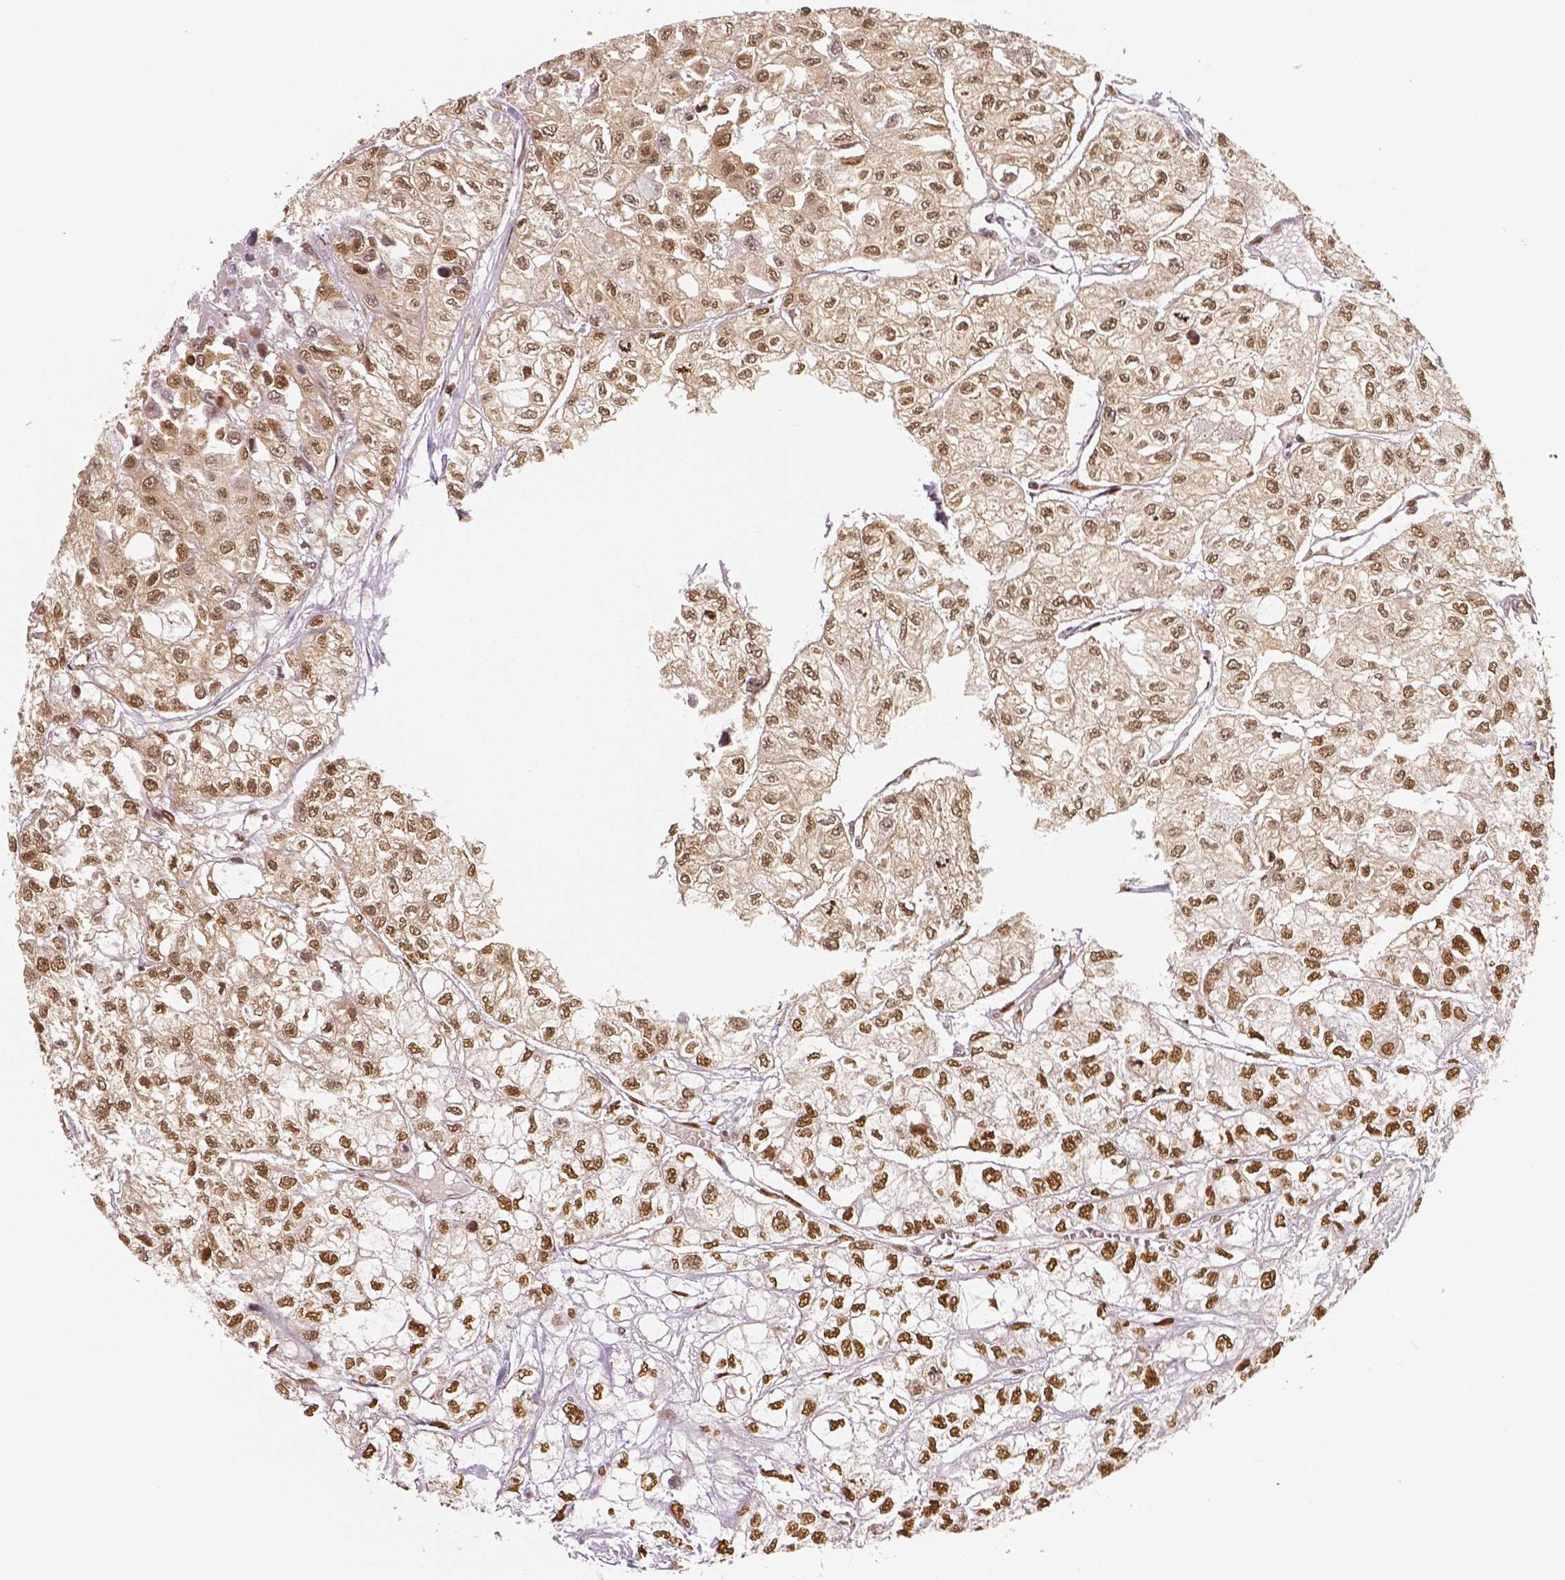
{"staining": {"intensity": "moderate", "quantity": ">75%", "location": "nuclear"}, "tissue": "renal cancer", "cell_type": "Tumor cells", "image_type": "cancer", "snomed": [{"axis": "morphology", "description": "Adenocarcinoma, NOS"}, {"axis": "topography", "description": "Kidney"}], "caption": "Adenocarcinoma (renal) tissue reveals moderate nuclear staining in approximately >75% of tumor cells, visualized by immunohistochemistry.", "gene": "NUCKS1", "patient": {"sex": "male", "age": 56}}